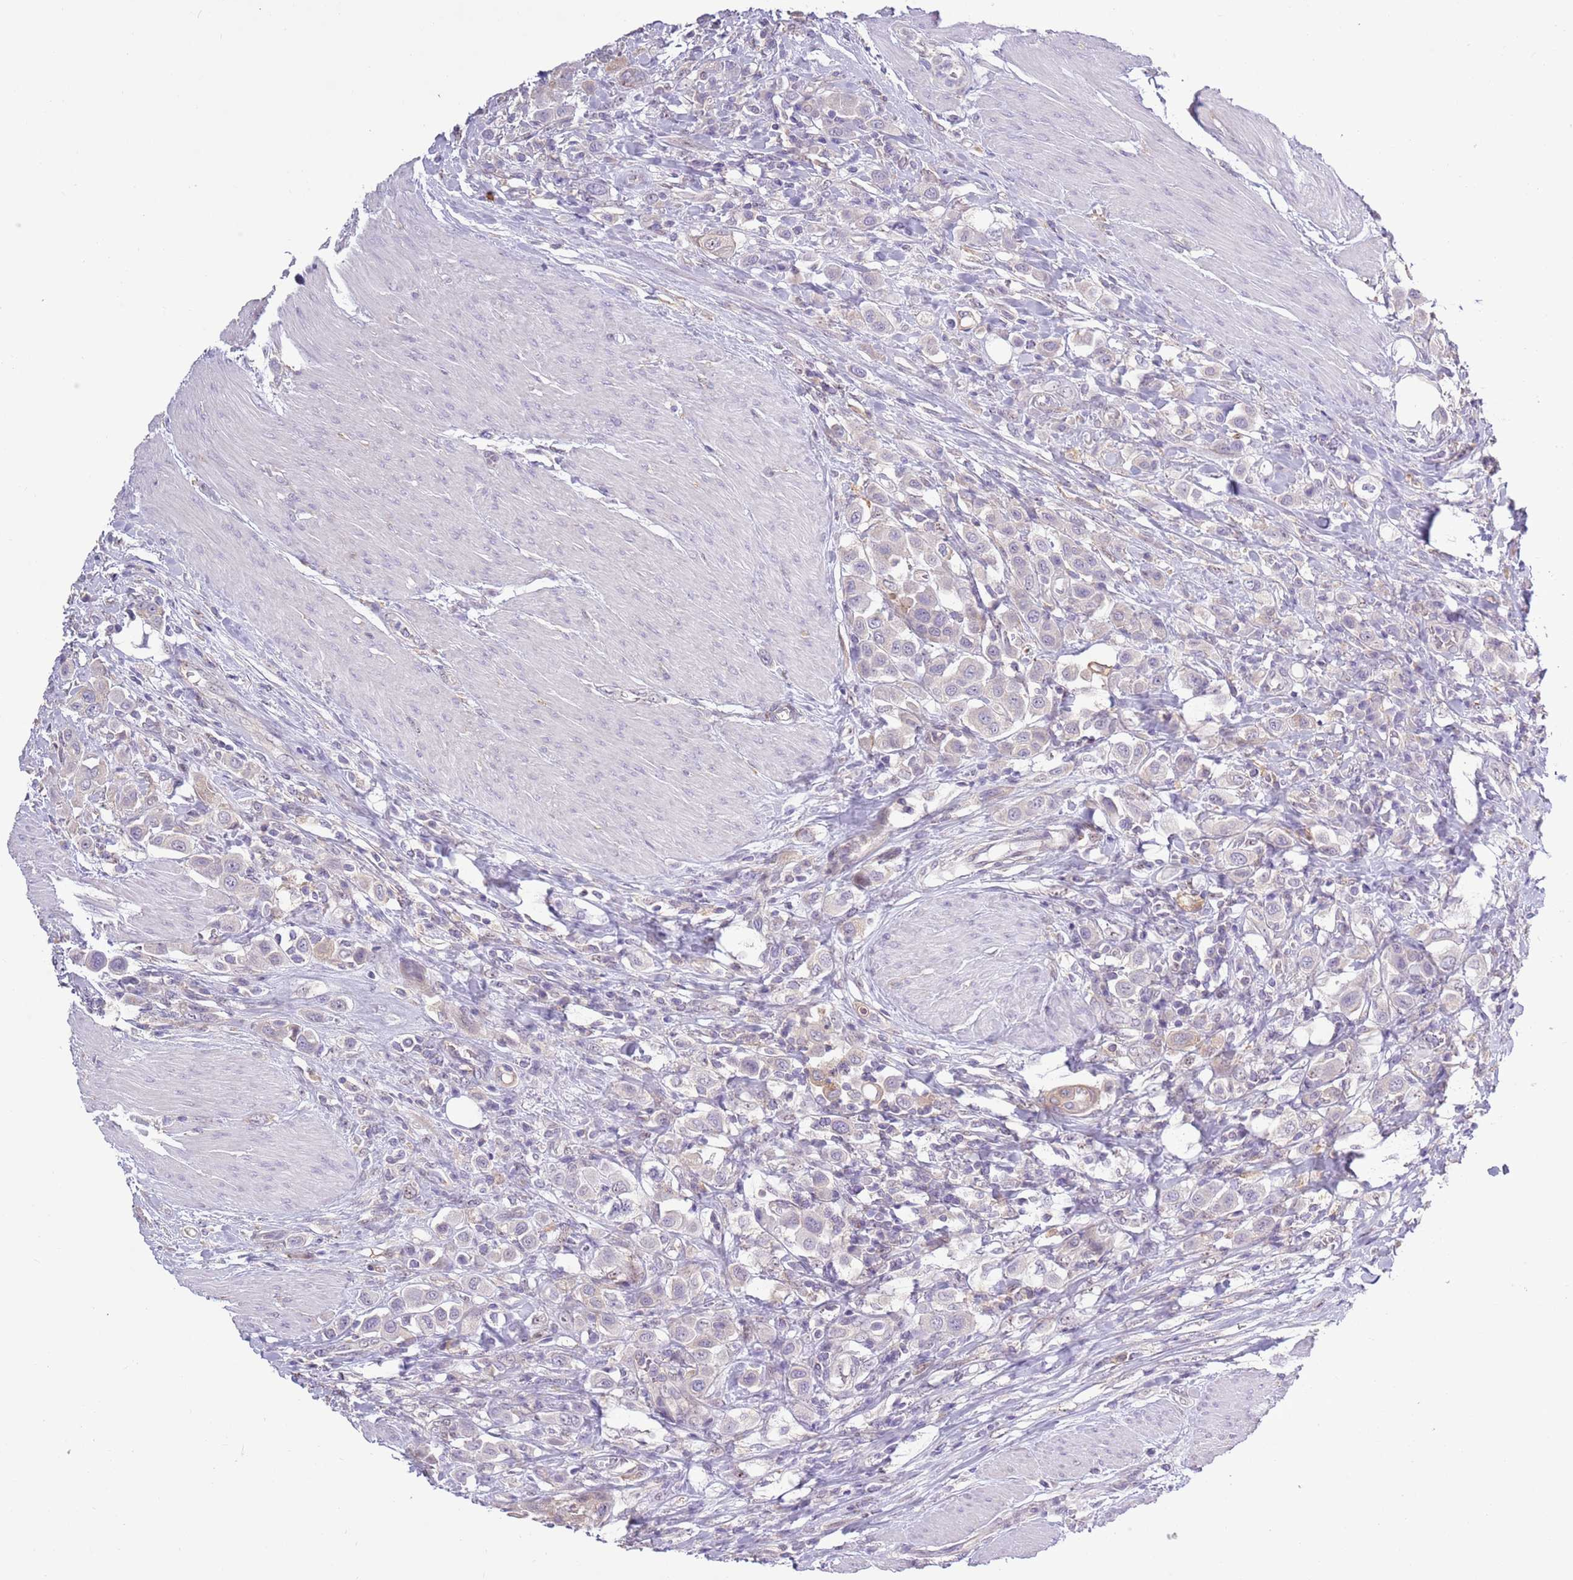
{"staining": {"intensity": "negative", "quantity": "none", "location": "none"}, "tissue": "urothelial cancer", "cell_type": "Tumor cells", "image_type": "cancer", "snomed": [{"axis": "morphology", "description": "Urothelial carcinoma, High grade"}, {"axis": "topography", "description": "Urinary bladder"}], "caption": "A micrograph of human high-grade urothelial carcinoma is negative for staining in tumor cells.", "gene": "CAPN9", "patient": {"sex": "male", "age": 50}}